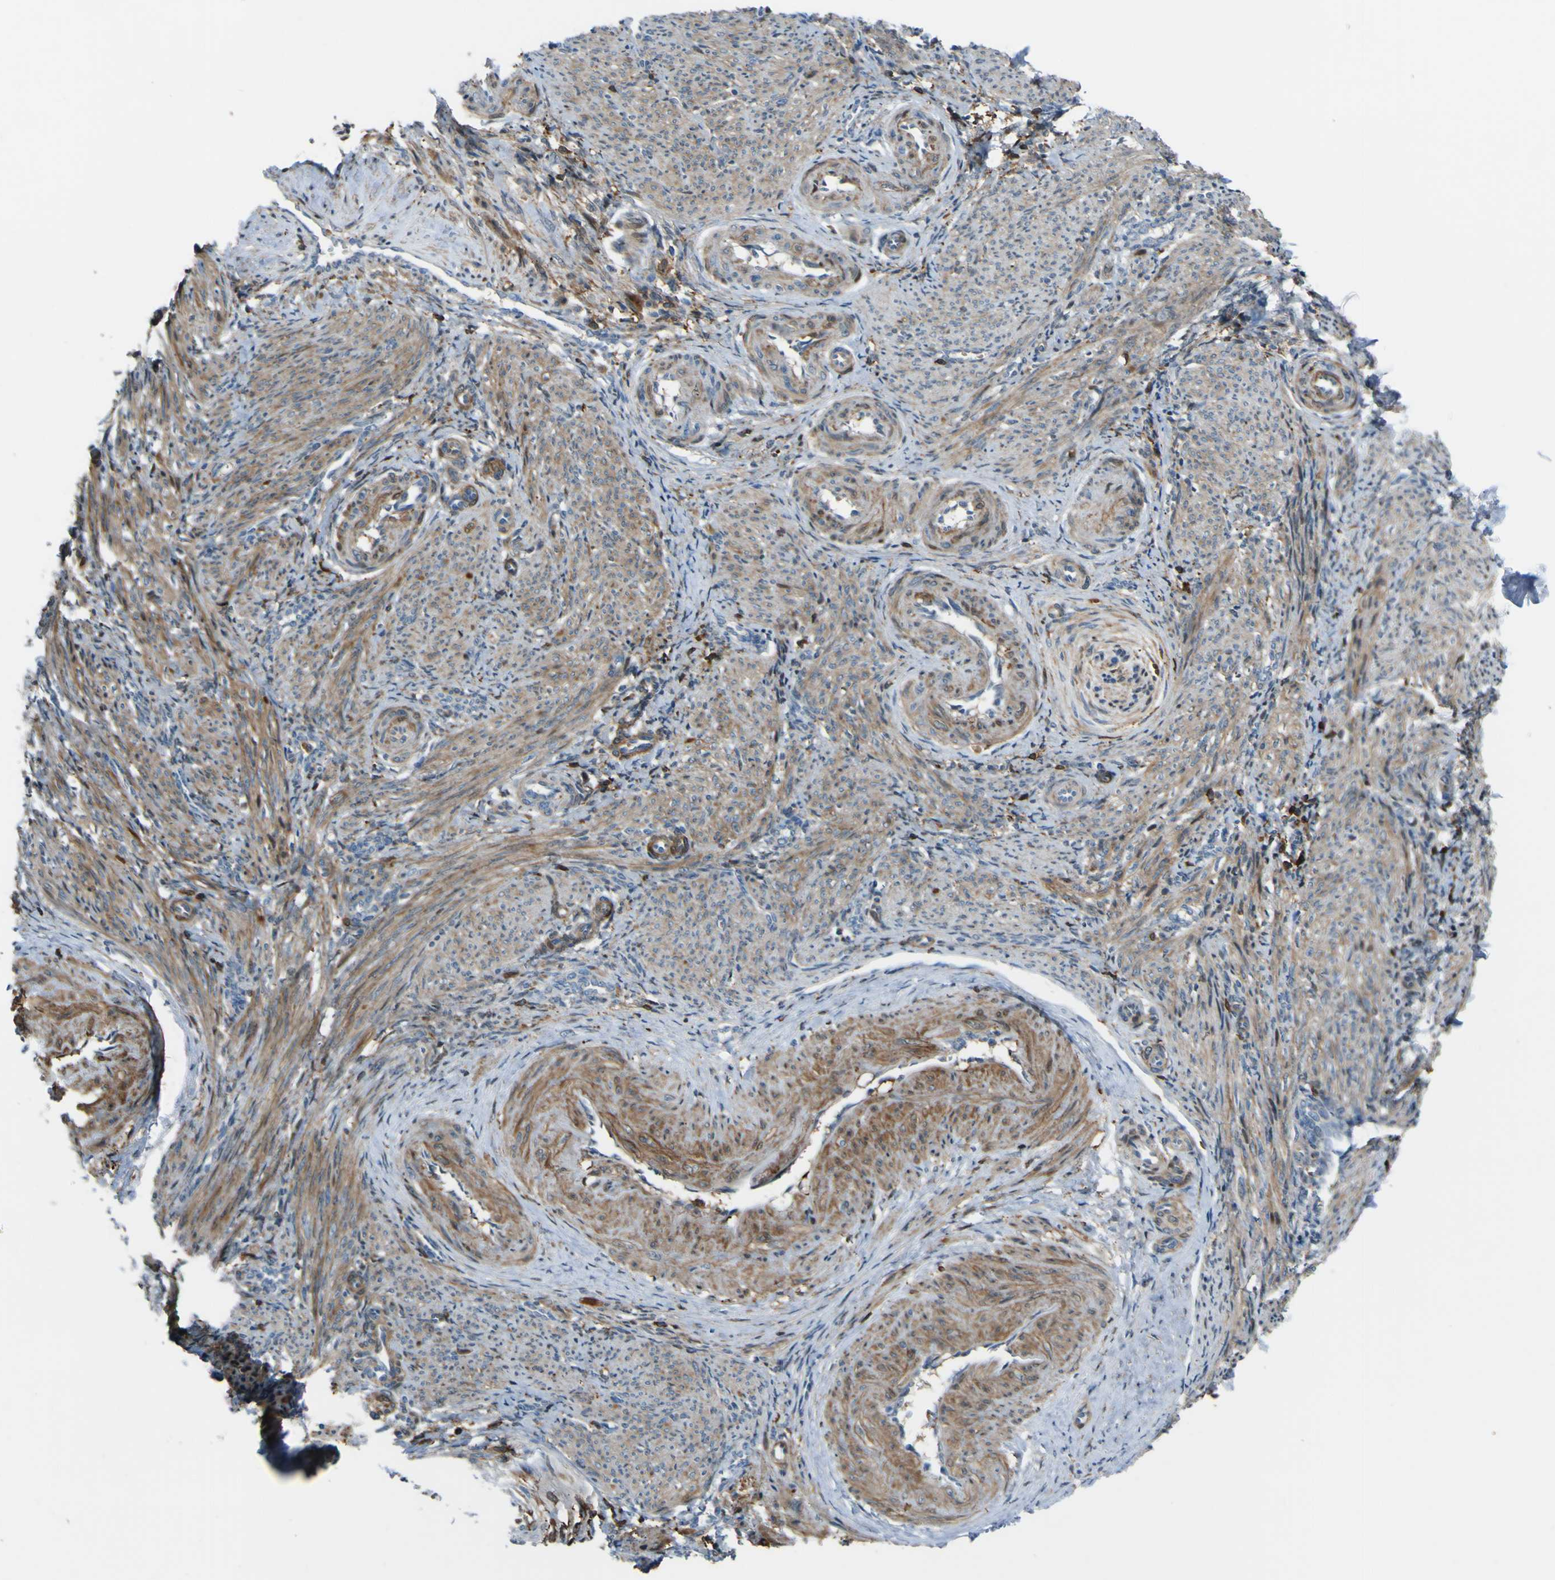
{"staining": {"intensity": "weak", "quantity": ">75%", "location": "cytoplasmic/membranous"}, "tissue": "smooth muscle", "cell_type": "Smooth muscle cells", "image_type": "normal", "snomed": [{"axis": "morphology", "description": "Normal tissue, NOS"}, {"axis": "topography", "description": "Endometrium"}], "caption": "An immunohistochemistry histopathology image of unremarkable tissue is shown. Protein staining in brown highlights weak cytoplasmic/membranous positivity in smooth muscle within smooth muscle cells.", "gene": "PCDHB5", "patient": {"sex": "female", "age": 33}}